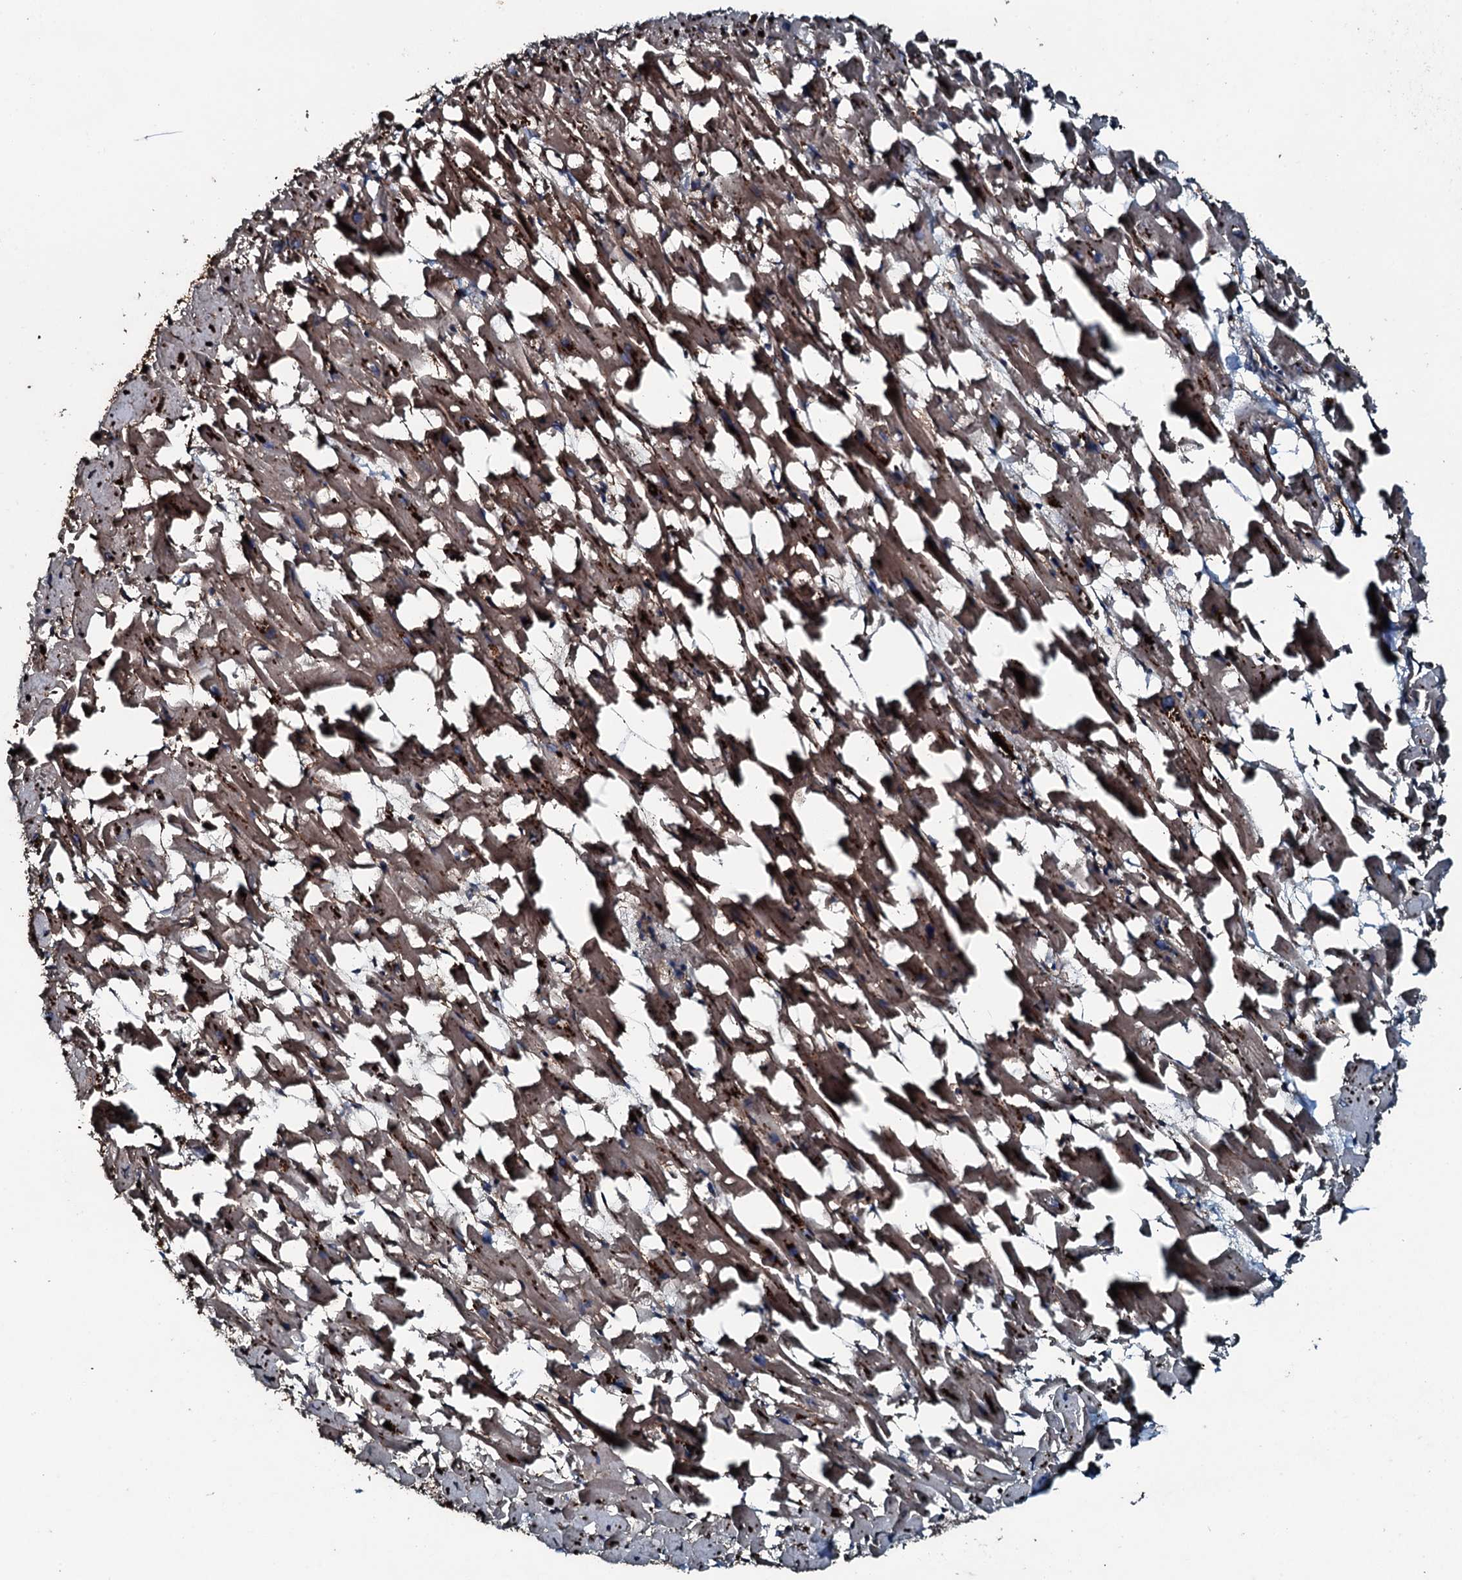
{"staining": {"intensity": "moderate", "quantity": ">75%", "location": "cytoplasmic/membranous"}, "tissue": "heart muscle", "cell_type": "Cardiomyocytes", "image_type": "normal", "snomed": [{"axis": "morphology", "description": "Normal tissue, NOS"}, {"axis": "topography", "description": "Heart"}], "caption": "IHC (DAB (3,3'-diaminobenzidine)) staining of normal heart muscle shows moderate cytoplasmic/membranous protein expression in approximately >75% of cardiomyocytes. (Stains: DAB in brown, nuclei in blue, Microscopy: brightfield microscopy at high magnification).", "gene": "TRIM7", "patient": {"sex": "female", "age": 64}}